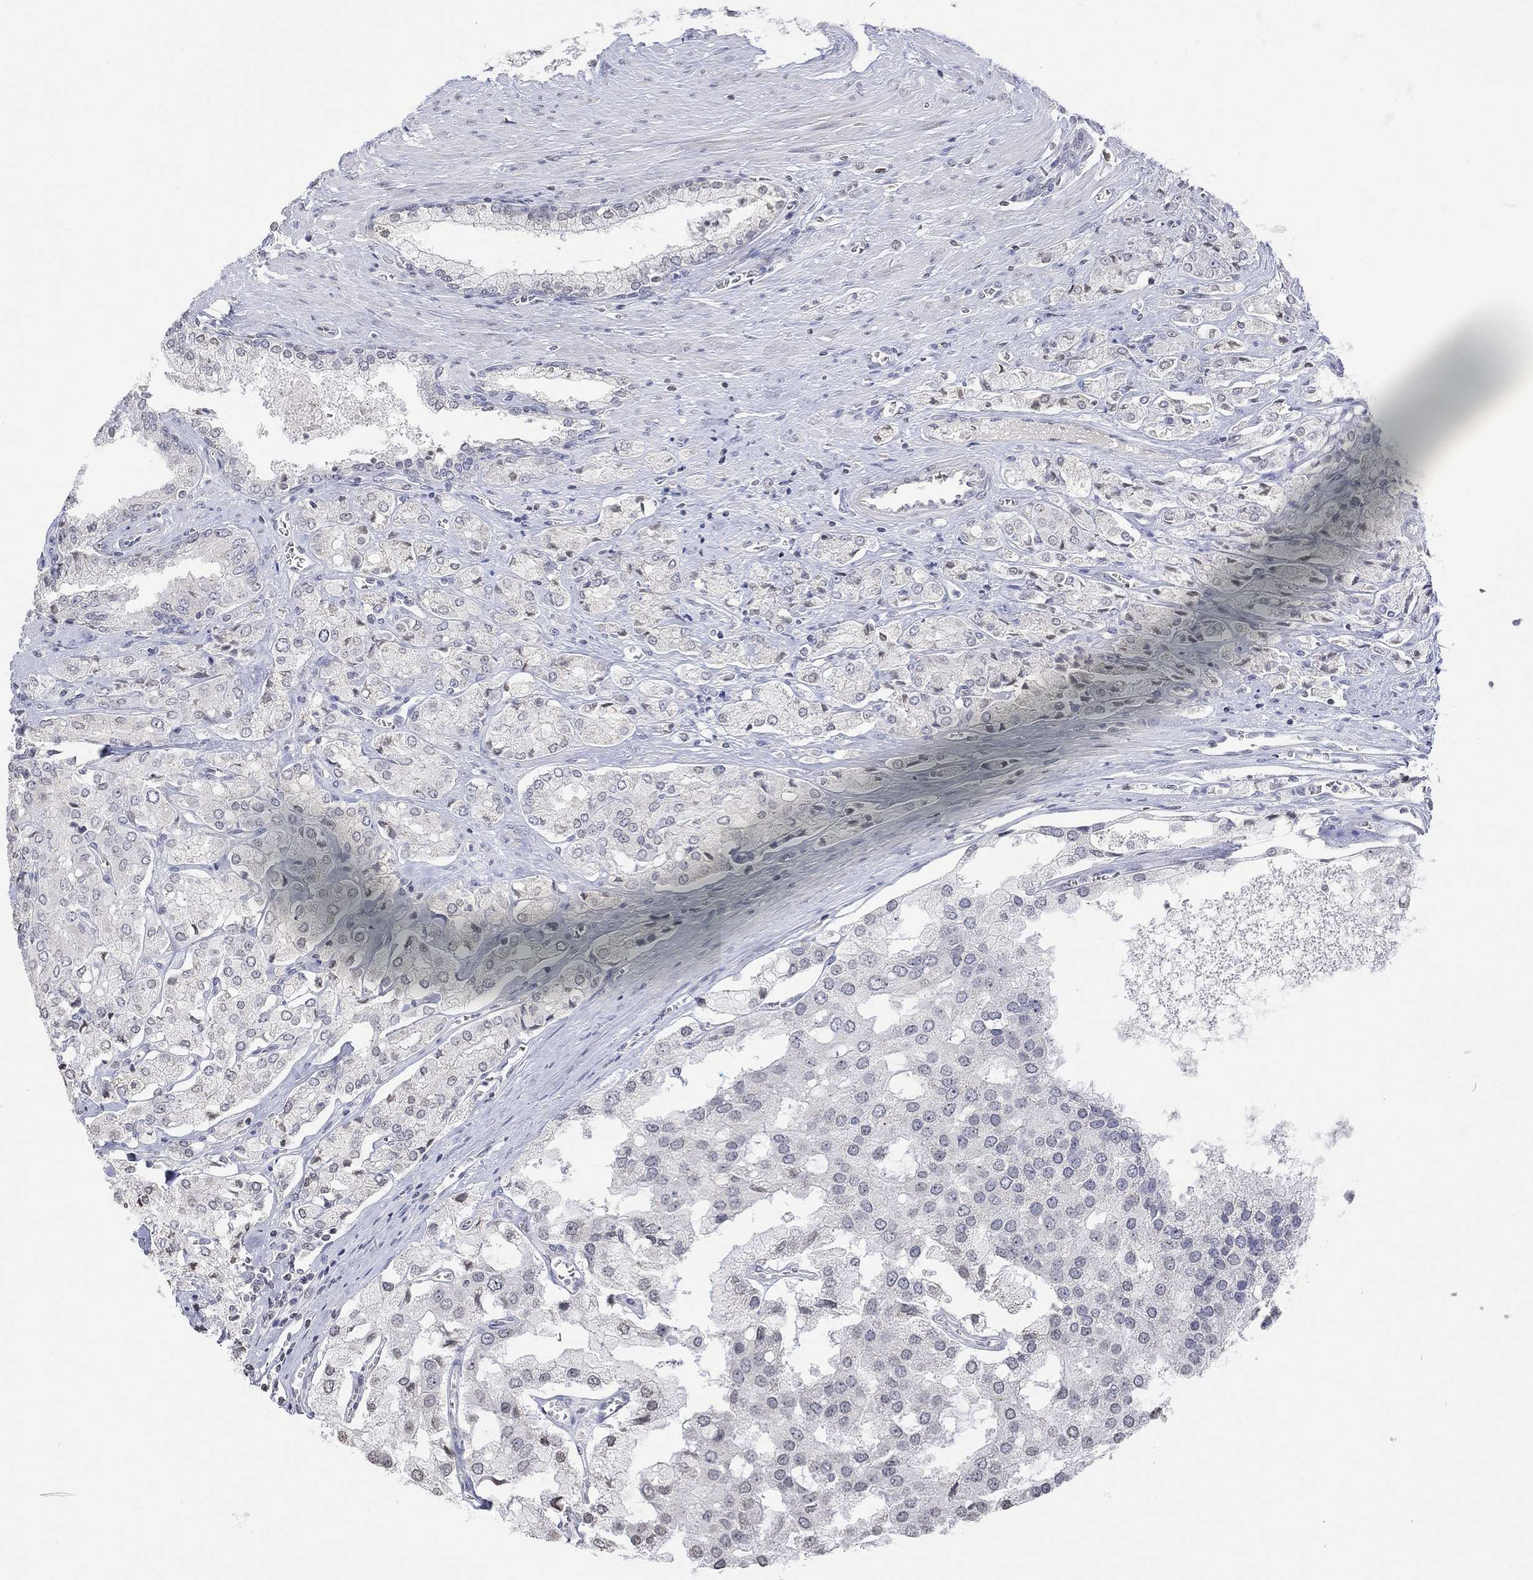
{"staining": {"intensity": "negative", "quantity": "none", "location": "none"}, "tissue": "prostate cancer", "cell_type": "Tumor cells", "image_type": "cancer", "snomed": [{"axis": "morphology", "description": "Adenocarcinoma, NOS"}, {"axis": "topography", "description": "Prostate and seminal vesicle, NOS"}, {"axis": "topography", "description": "Prostate"}], "caption": "Immunohistochemistry (IHC) photomicrograph of neoplastic tissue: adenocarcinoma (prostate) stained with DAB shows no significant protein expression in tumor cells.", "gene": "TMEM255A", "patient": {"sex": "male", "age": 67}}